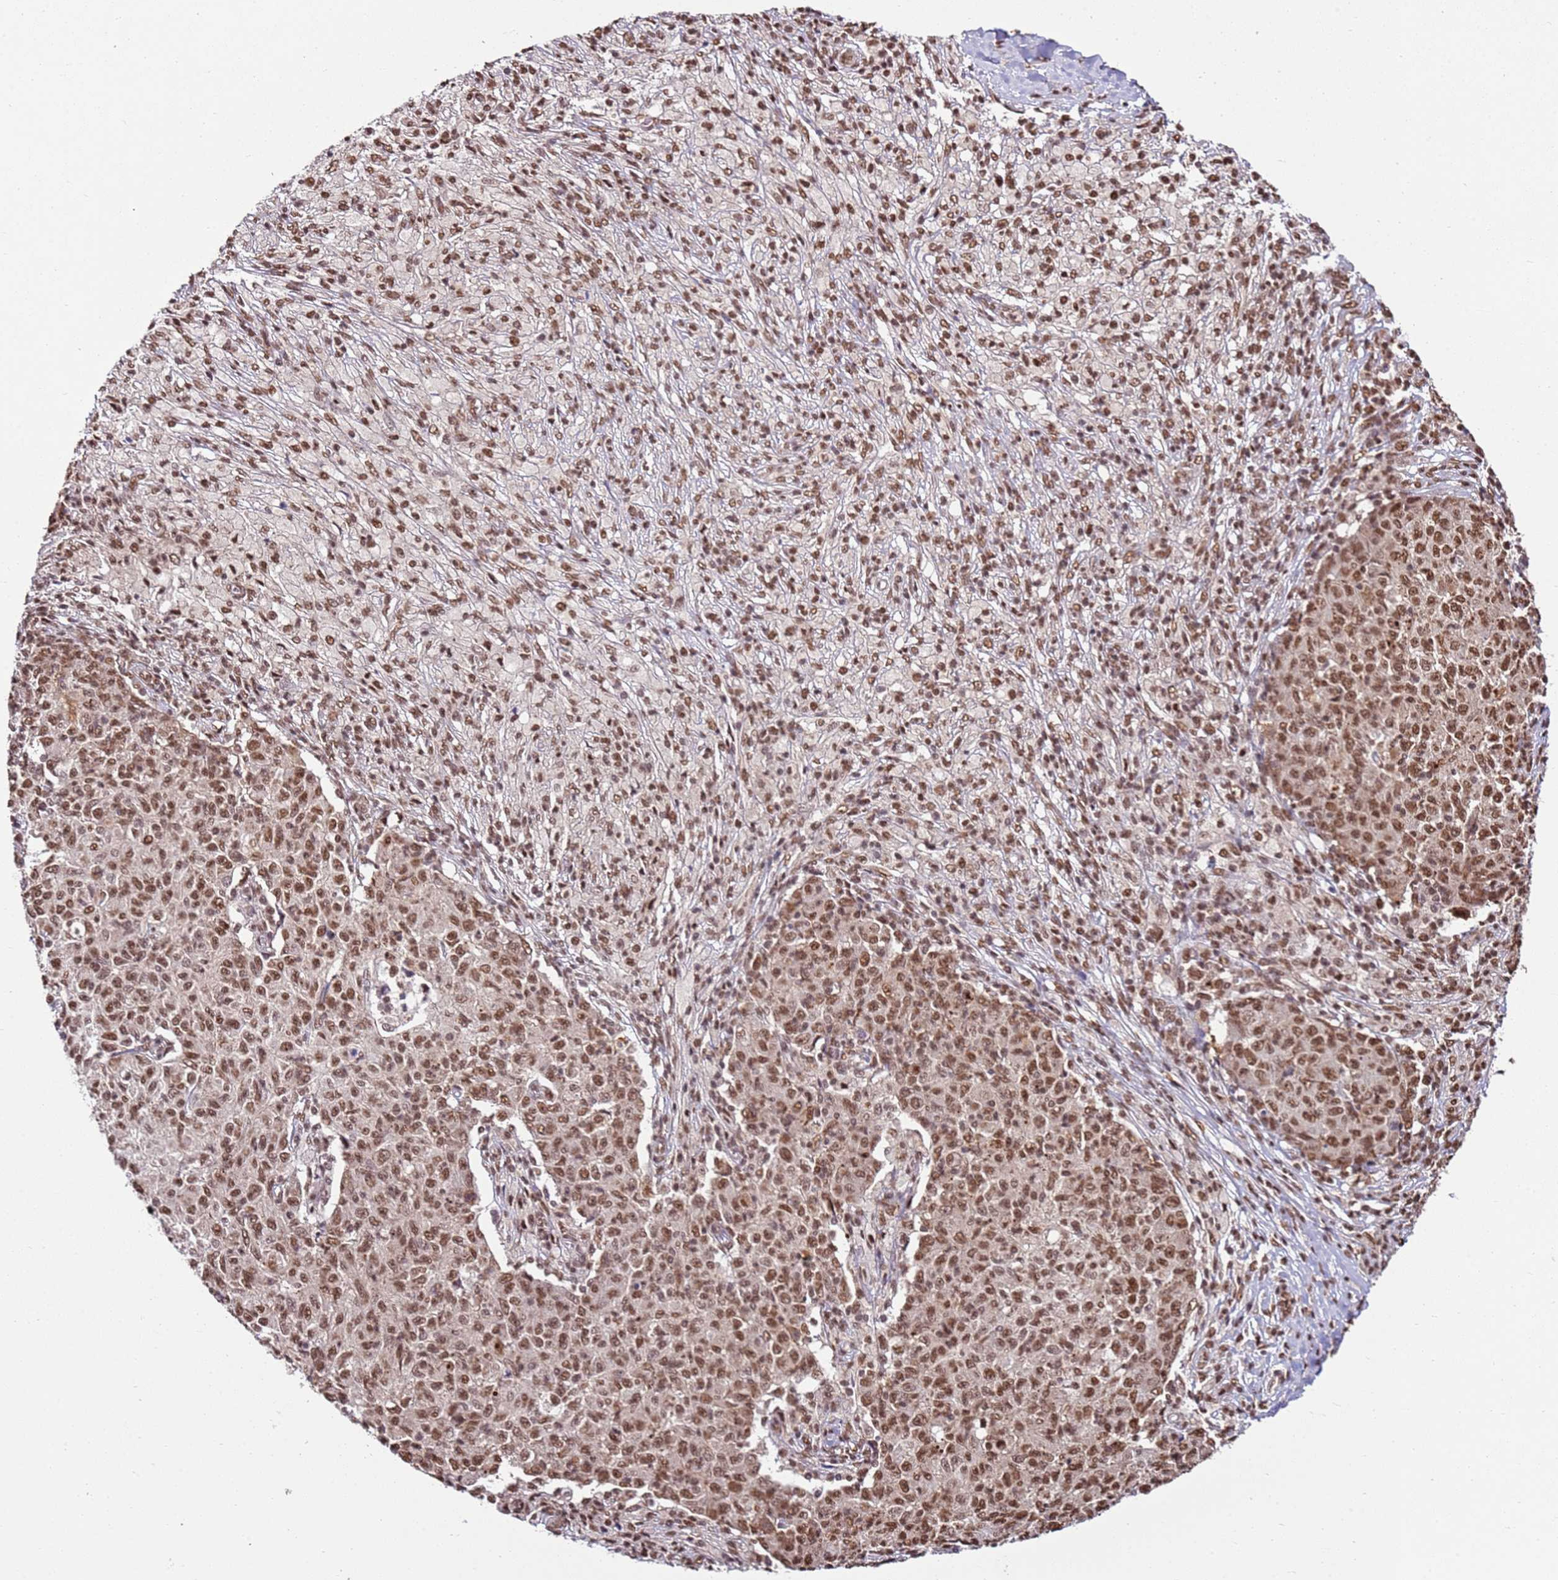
{"staining": {"intensity": "moderate", "quantity": ">75%", "location": "nuclear"}, "tissue": "ovarian cancer", "cell_type": "Tumor cells", "image_type": "cancer", "snomed": [{"axis": "morphology", "description": "Carcinoma, endometroid"}, {"axis": "topography", "description": "Ovary"}], "caption": "Moderate nuclear positivity is seen in about >75% of tumor cells in ovarian cancer. (Brightfield microscopy of DAB IHC at high magnification).", "gene": "ZBTB12", "patient": {"sex": "female", "age": 42}}